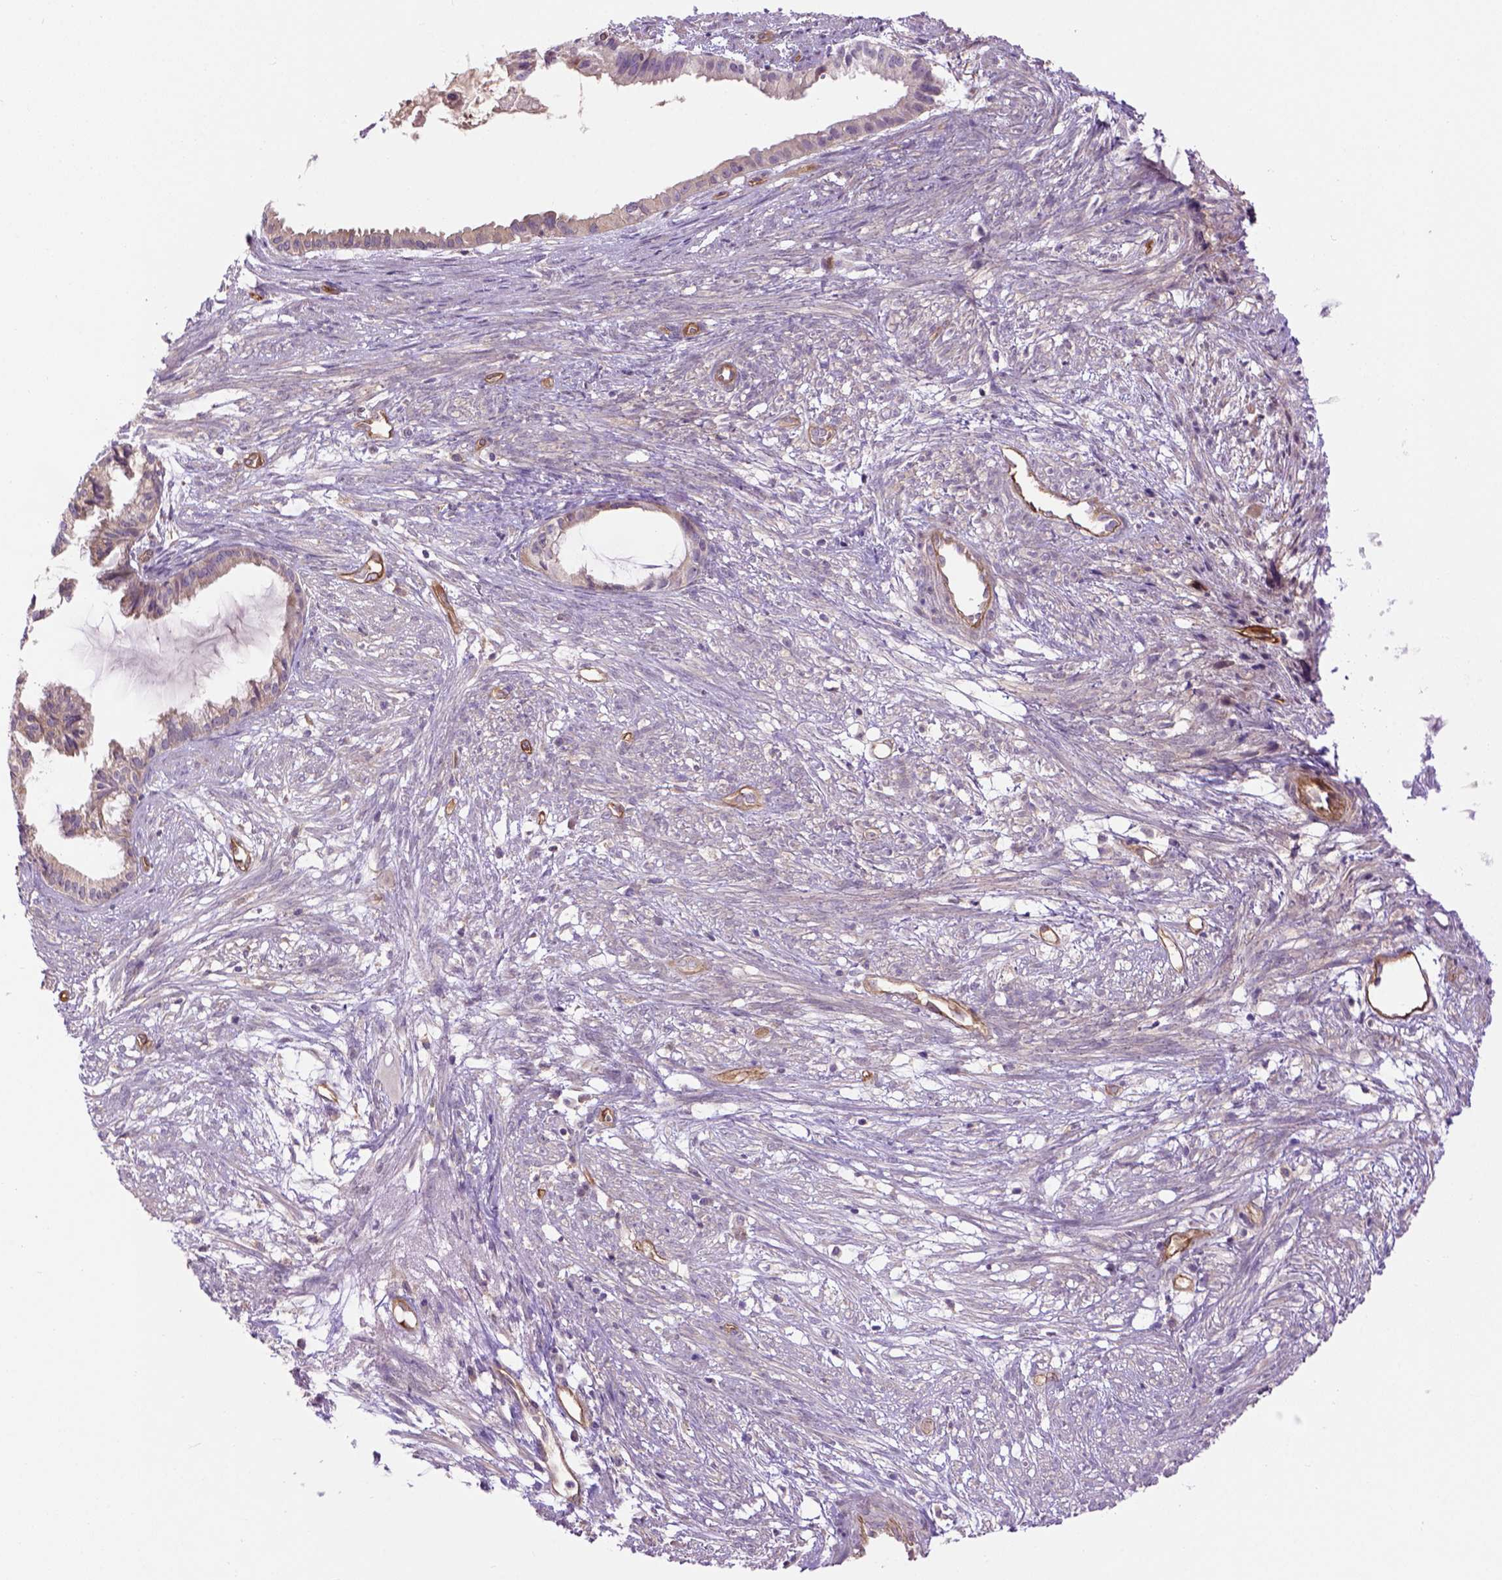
{"staining": {"intensity": "negative", "quantity": "none", "location": "none"}, "tissue": "endometrial cancer", "cell_type": "Tumor cells", "image_type": "cancer", "snomed": [{"axis": "morphology", "description": "Adenocarcinoma, NOS"}, {"axis": "topography", "description": "Endometrium"}], "caption": "IHC histopathology image of human endometrial cancer (adenocarcinoma) stained for a protein (brown), which reveals no staining in tumor cells. (Stains: DAB IHC with hematoxylin counter stain, Microscopy: brightfield microscopy at high magnification).", "gene": "CASKIN2", "patient": {"sex": "female", "age": 86}}